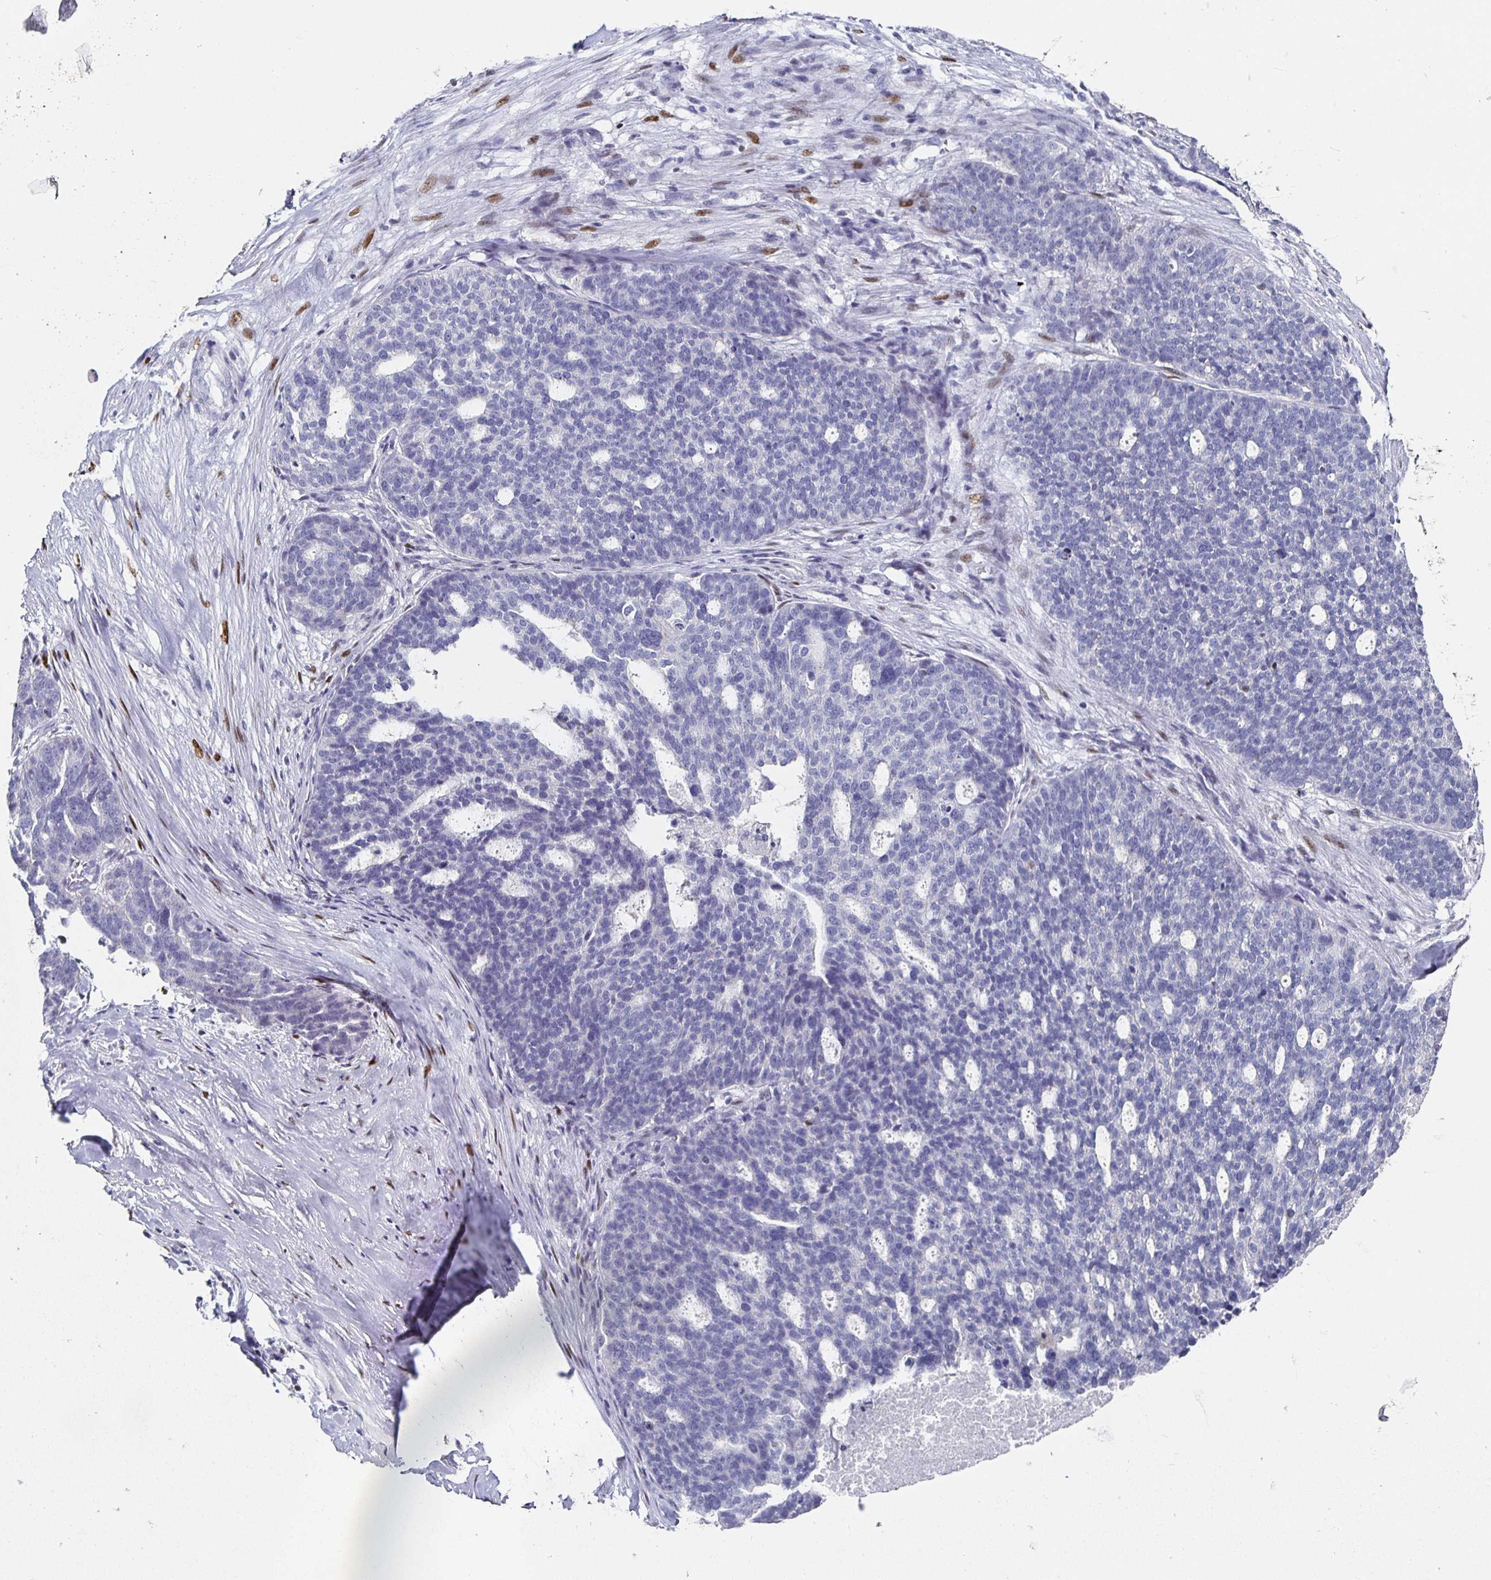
{"staining": {"intensity": "negative", "quantity": "none", "location": "none"}, "tissue": "ovarian cancer", "cell_type": "Tumor cells", "image_type": "cancer", "snomed": [{"axis": "morphology", "description": "Cystadenocarcinoma, serous, NOS"}, {"axis": "topography", "description": "Ovary"}], "caption": "Immunohistochemistry (IHC) of ovarian cancer (serous cystadenocarcinoma) reveals no expression in tumor cells. (Stains: DAB (3,3'-diaminobenzidine) IHC with hematoxylin counter stain, Microscopy: brightfield microscopy at high magnification).", "gene": "RUNX2", "patient": {"sex": "female", "age": 59}}